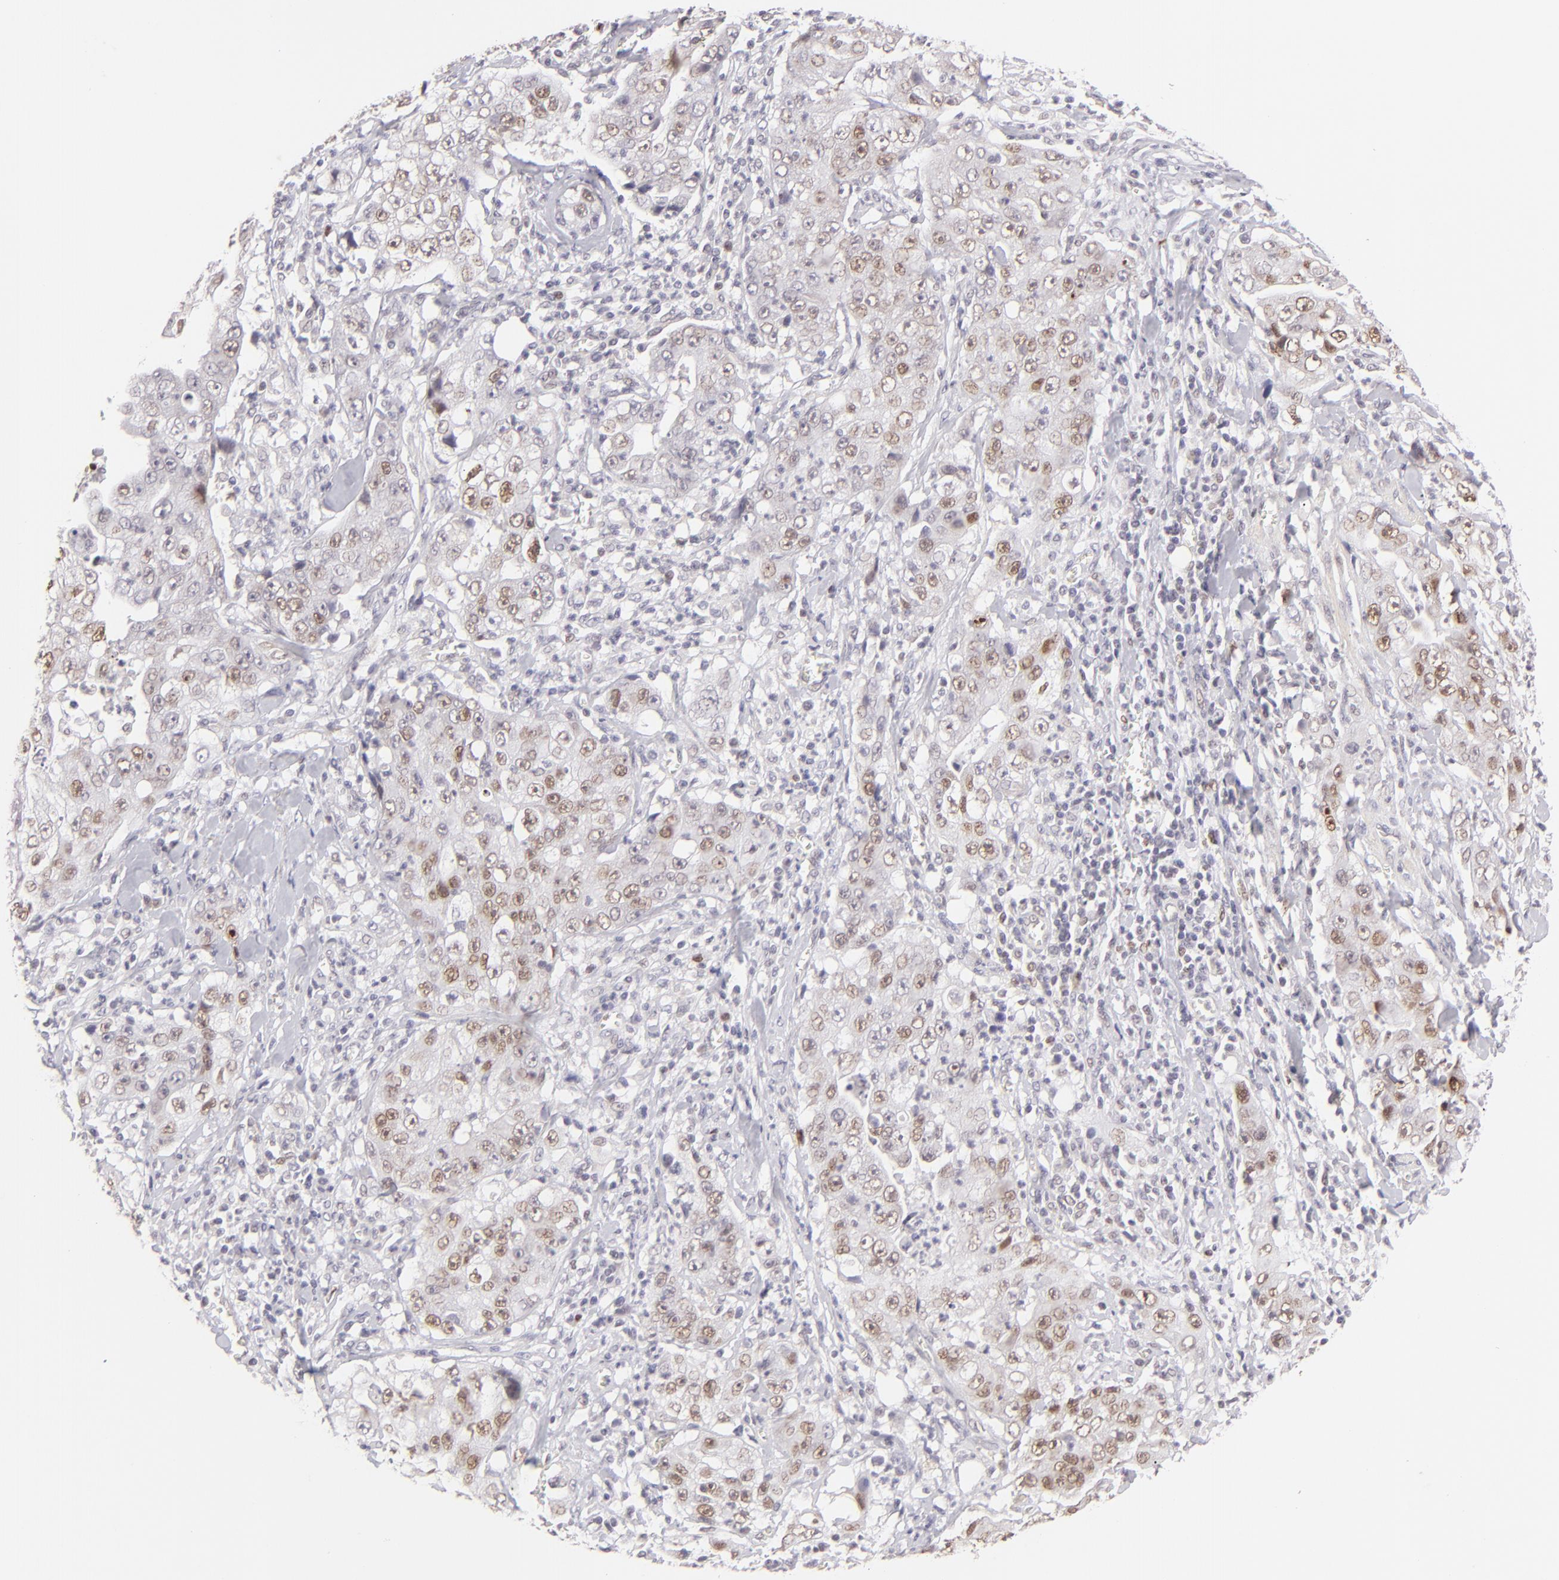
{"staining": {"intensity": "moderate", "quantity": "25%-75%", "location": "nuclear"}, "tissue": "lung cancer", "cell_type": "Tumor cells", "image_type": "cancer", "snomed": [{"axis": "morphology", "description": "Squamous cell carcinoma, NOS"}, {"axis": "topography", "description": "Lung"}], "caption": "Protein expression analysis of human lung cancer (squamous cell carcinoma) reveals moderate nuclear positivity in about 25%-75% of tumor cells. (Stains: DAB (3,3'-diaminobenzidine) in brown, nuclei in blue, Microscopy: brightfield microscopy at high magnification).", "gene": "POU2F1", "patient": {"sex": "male", "age": 64}}